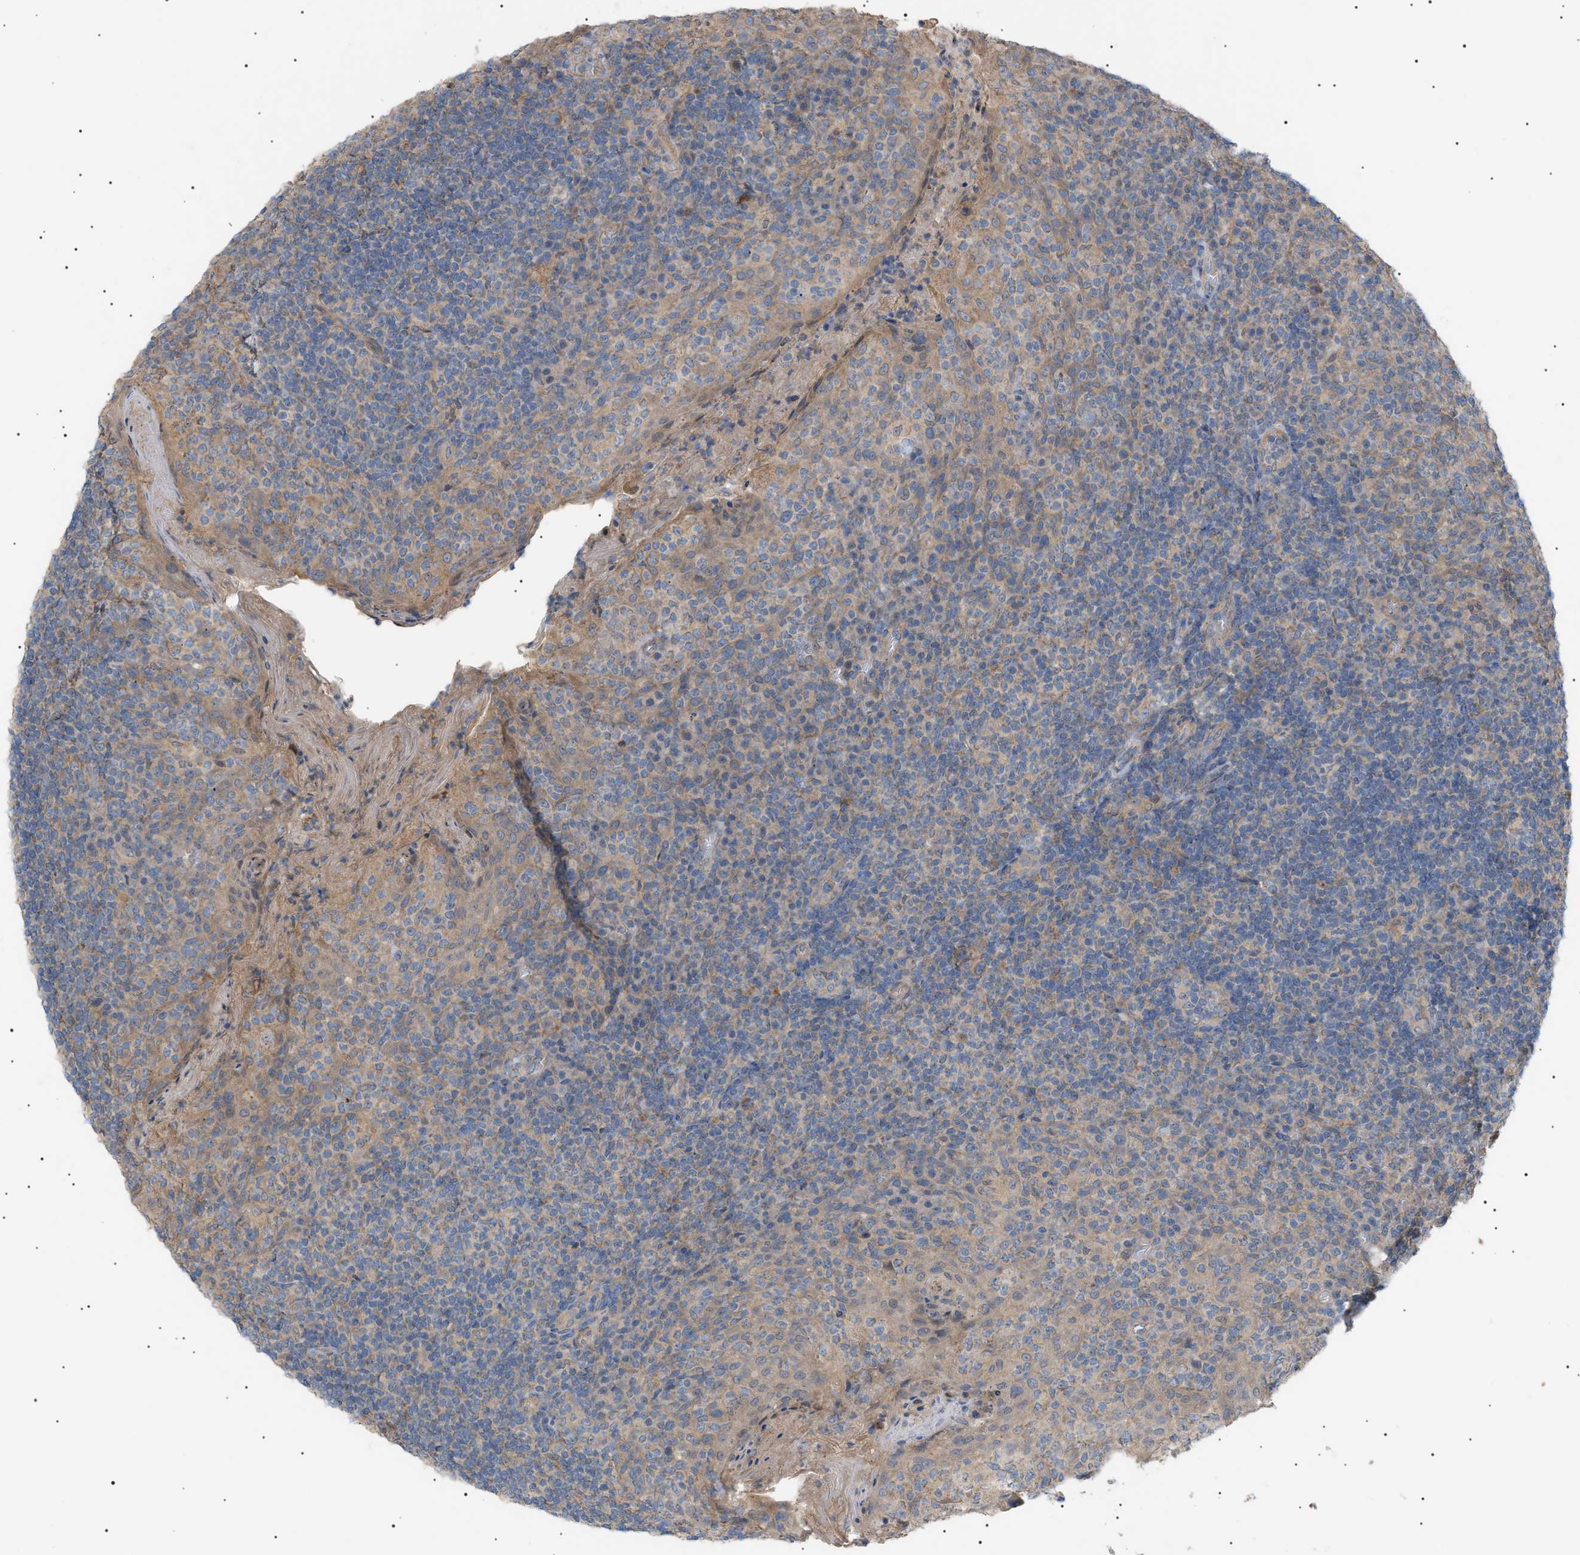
{"staining": {"intensity": "weak", "quantity": "25%-75%", "location": "cytoplasmic/membranous"}, "tissue": "tonsil", "cell_type": "Germinal center cells", "image_type": "normal", "snomed": [{"axis": "morphology", "description": "Normal tissue, NOS"}, {"axis": "topography", "description": "Tonsil"}], "caption": "This micrograph displays immunohistochemistry staining of normal tonsil, with low weak cytoplasmic/membranous positivity in about 25%-75% of germinal center cells.", "gene": "IRS2", "patient": {"sex": "male", "age": 17}}